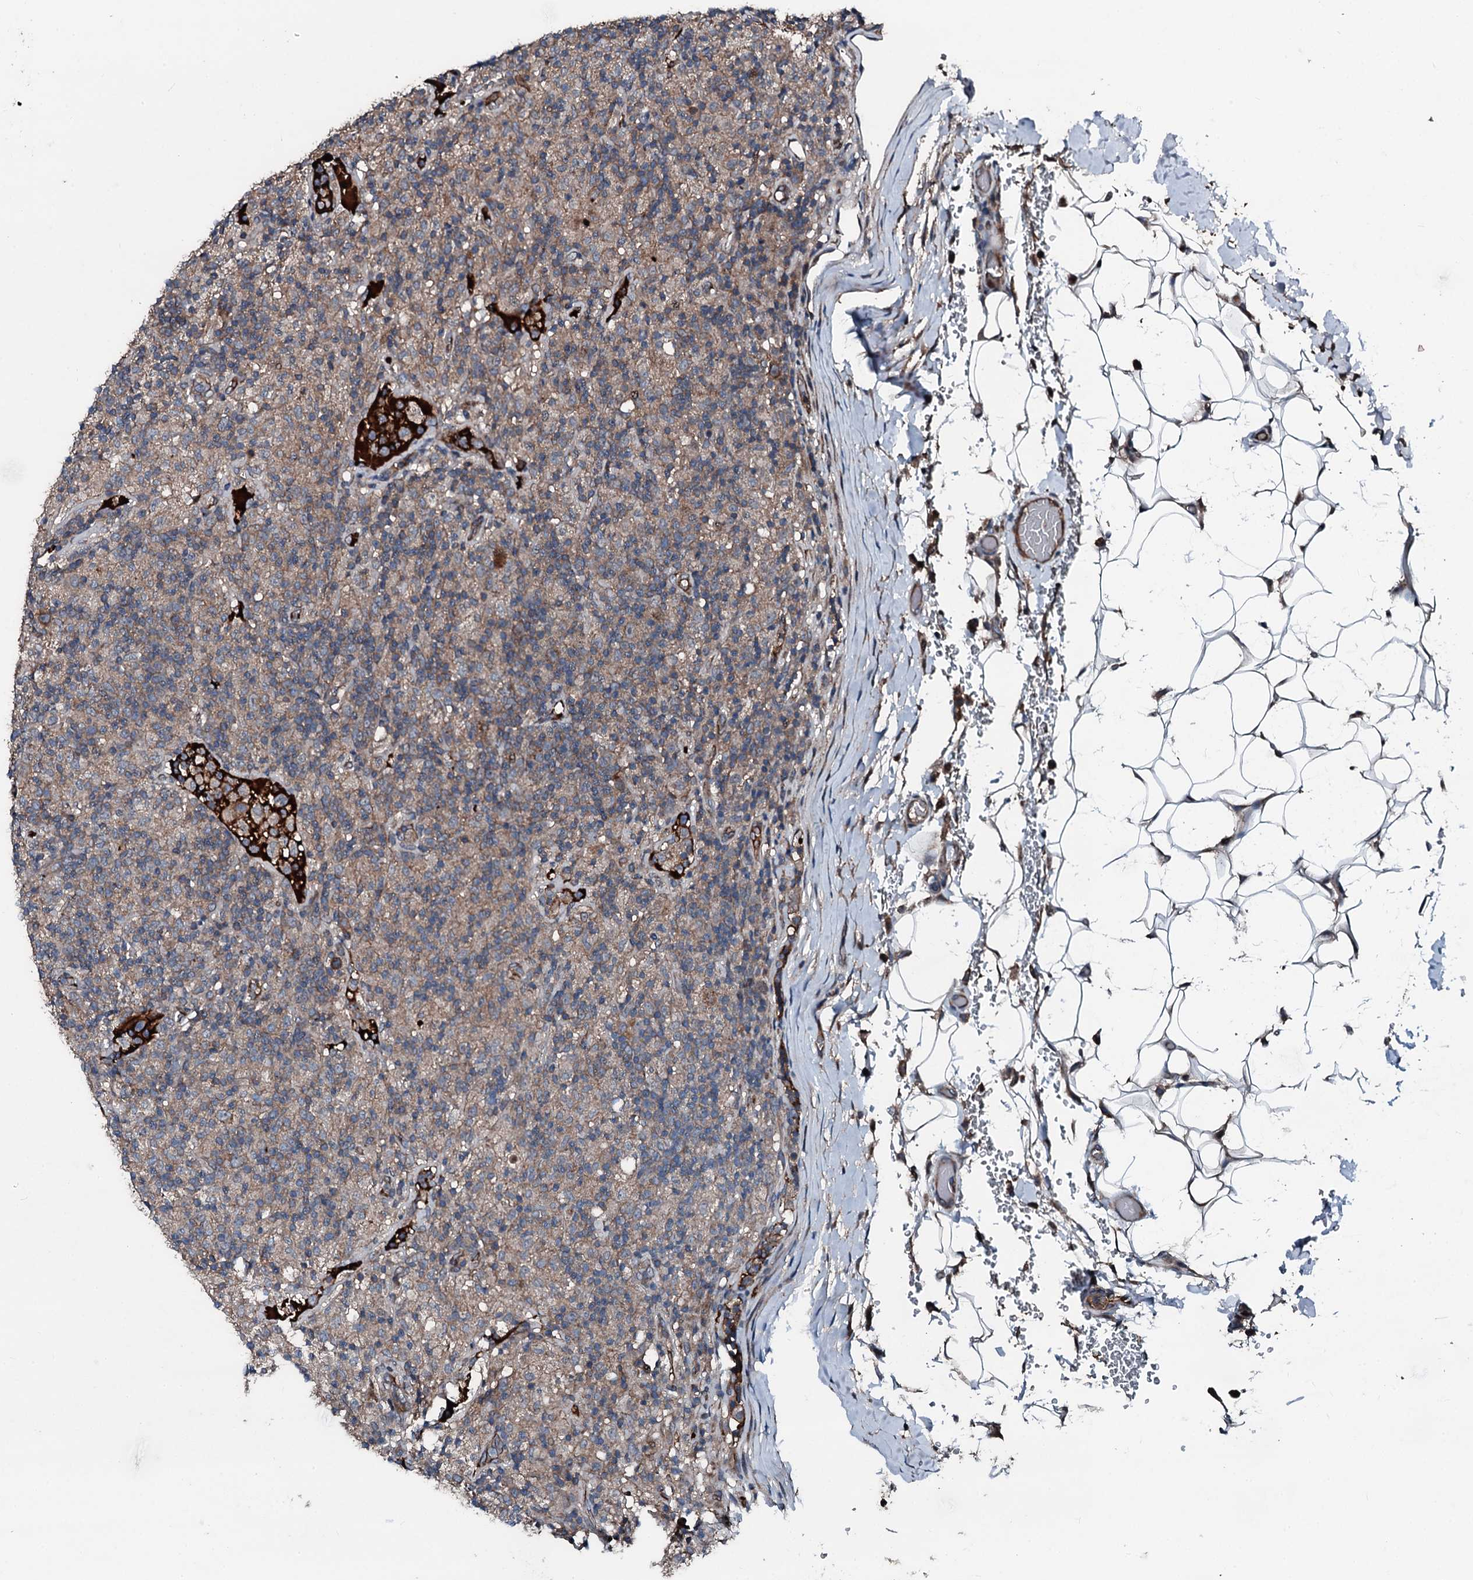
{"staining": {"intensity": "moderate", "quantity": ">75%", "location": "cytoplasmic/membranous"}, "tissue": "lymphoma", "cell_type": "Tumor cells", "image_type": "cancer", "snomed": [{"axis": "morphology", "description": "Hodgkin's disease, NOS"}, {"axis": "topography", "description": "Lymph node"}], "caption": "DAB (3,3'-diaminobenzidine) immunohistochemical staining of human lymphoma reveals moderate cytoplasmic/membranous protein staining in approximately >75% of tumor cells.", "gene": "AARS1", "patient": {"sex": "male", "age": 70}}